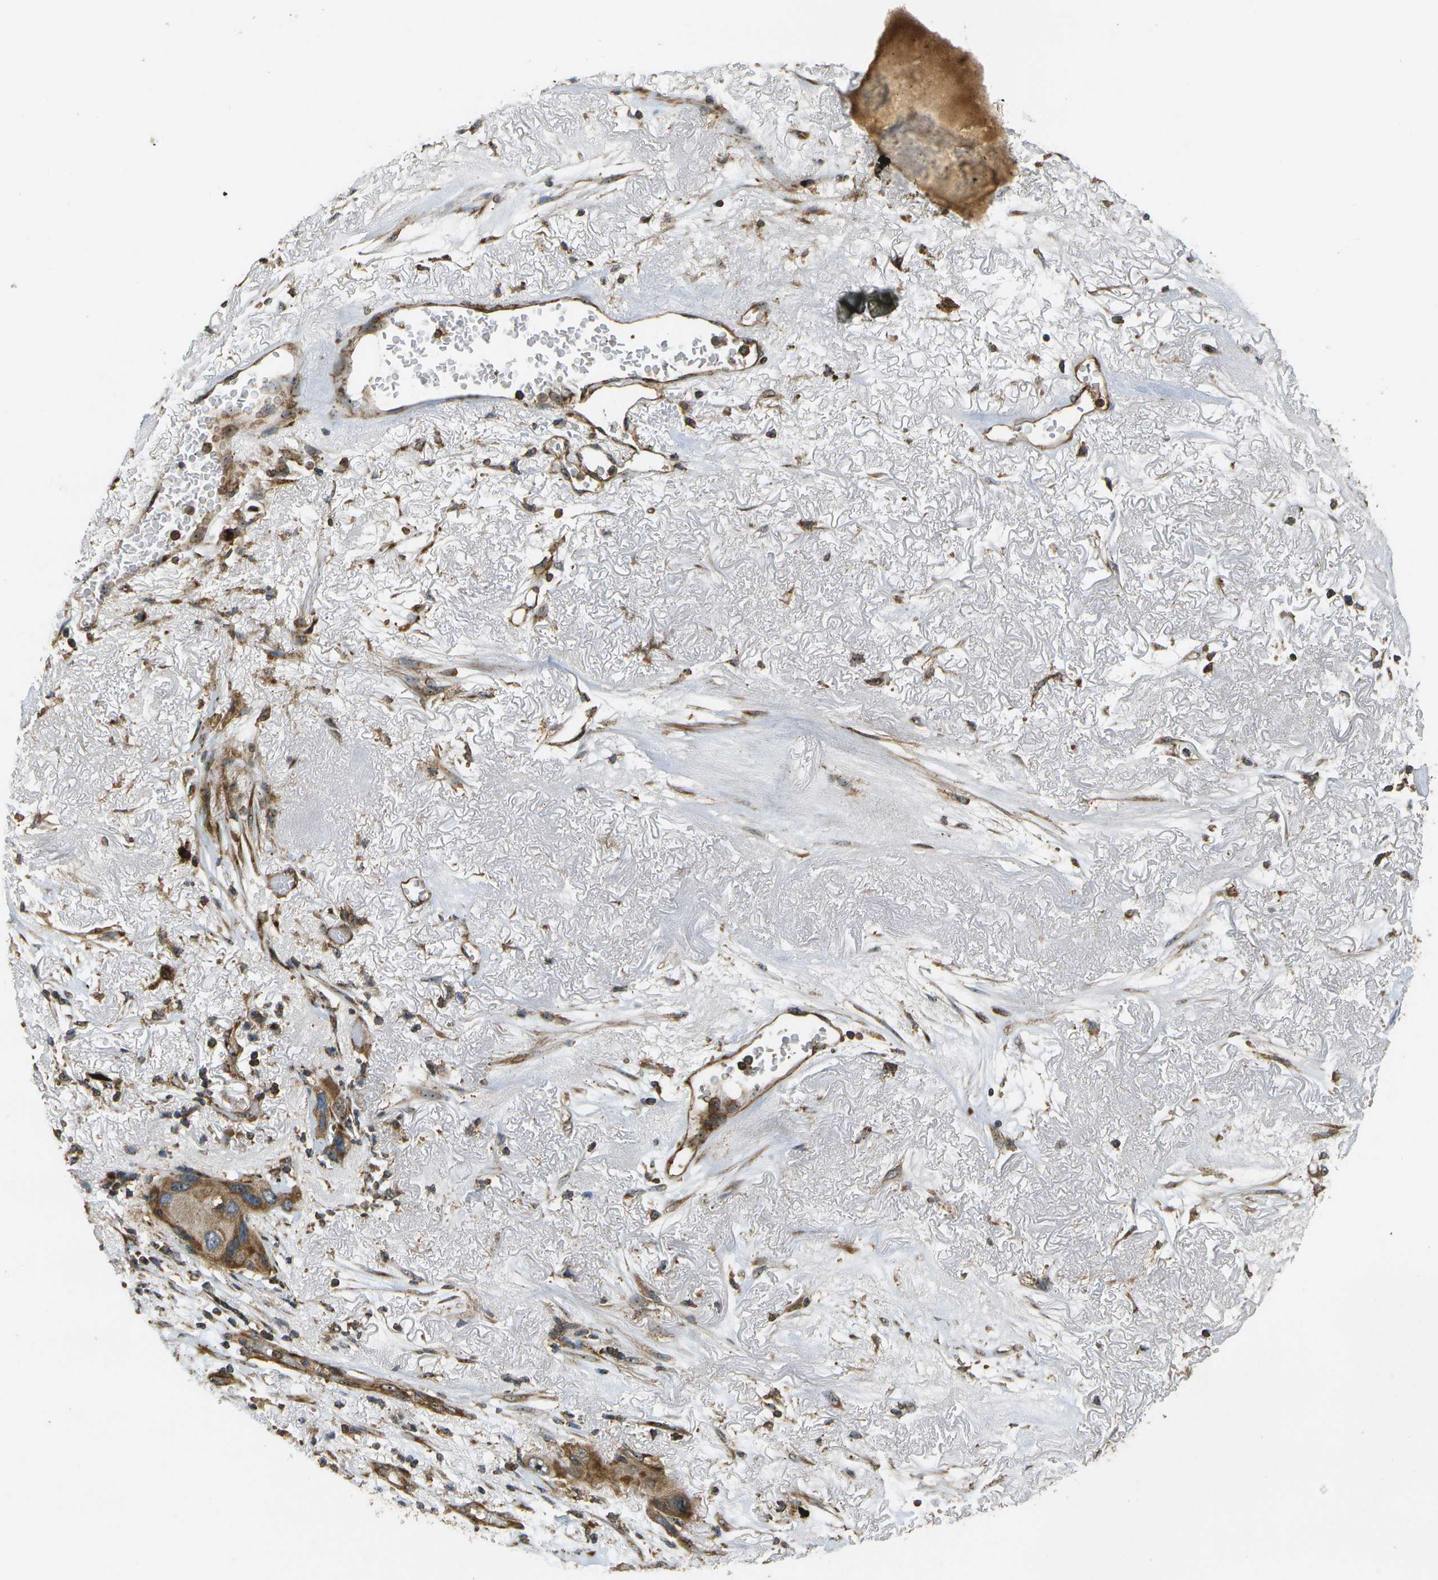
{"staining": {"intensity": "moderate", "quantity": ">75%", "location": "cytoplasmic/membranous"}, "tissue": "lung cancer", "cell_type": "Tumor cells", "image_type": "cancer", "snomed": [{"axis": "morphology", "description": "Squamous cell carcinoma, NOS"}, {"axis": "topography", "description": "Lung"}], "caption": "IHC of lung squamous cell carcinoma shows medium levels of moderate cytoplasmic/membranous positivity in about >75% of tumor cells.", "gene": "LRP12", "patient": {"sex": "female", "age": 73}}